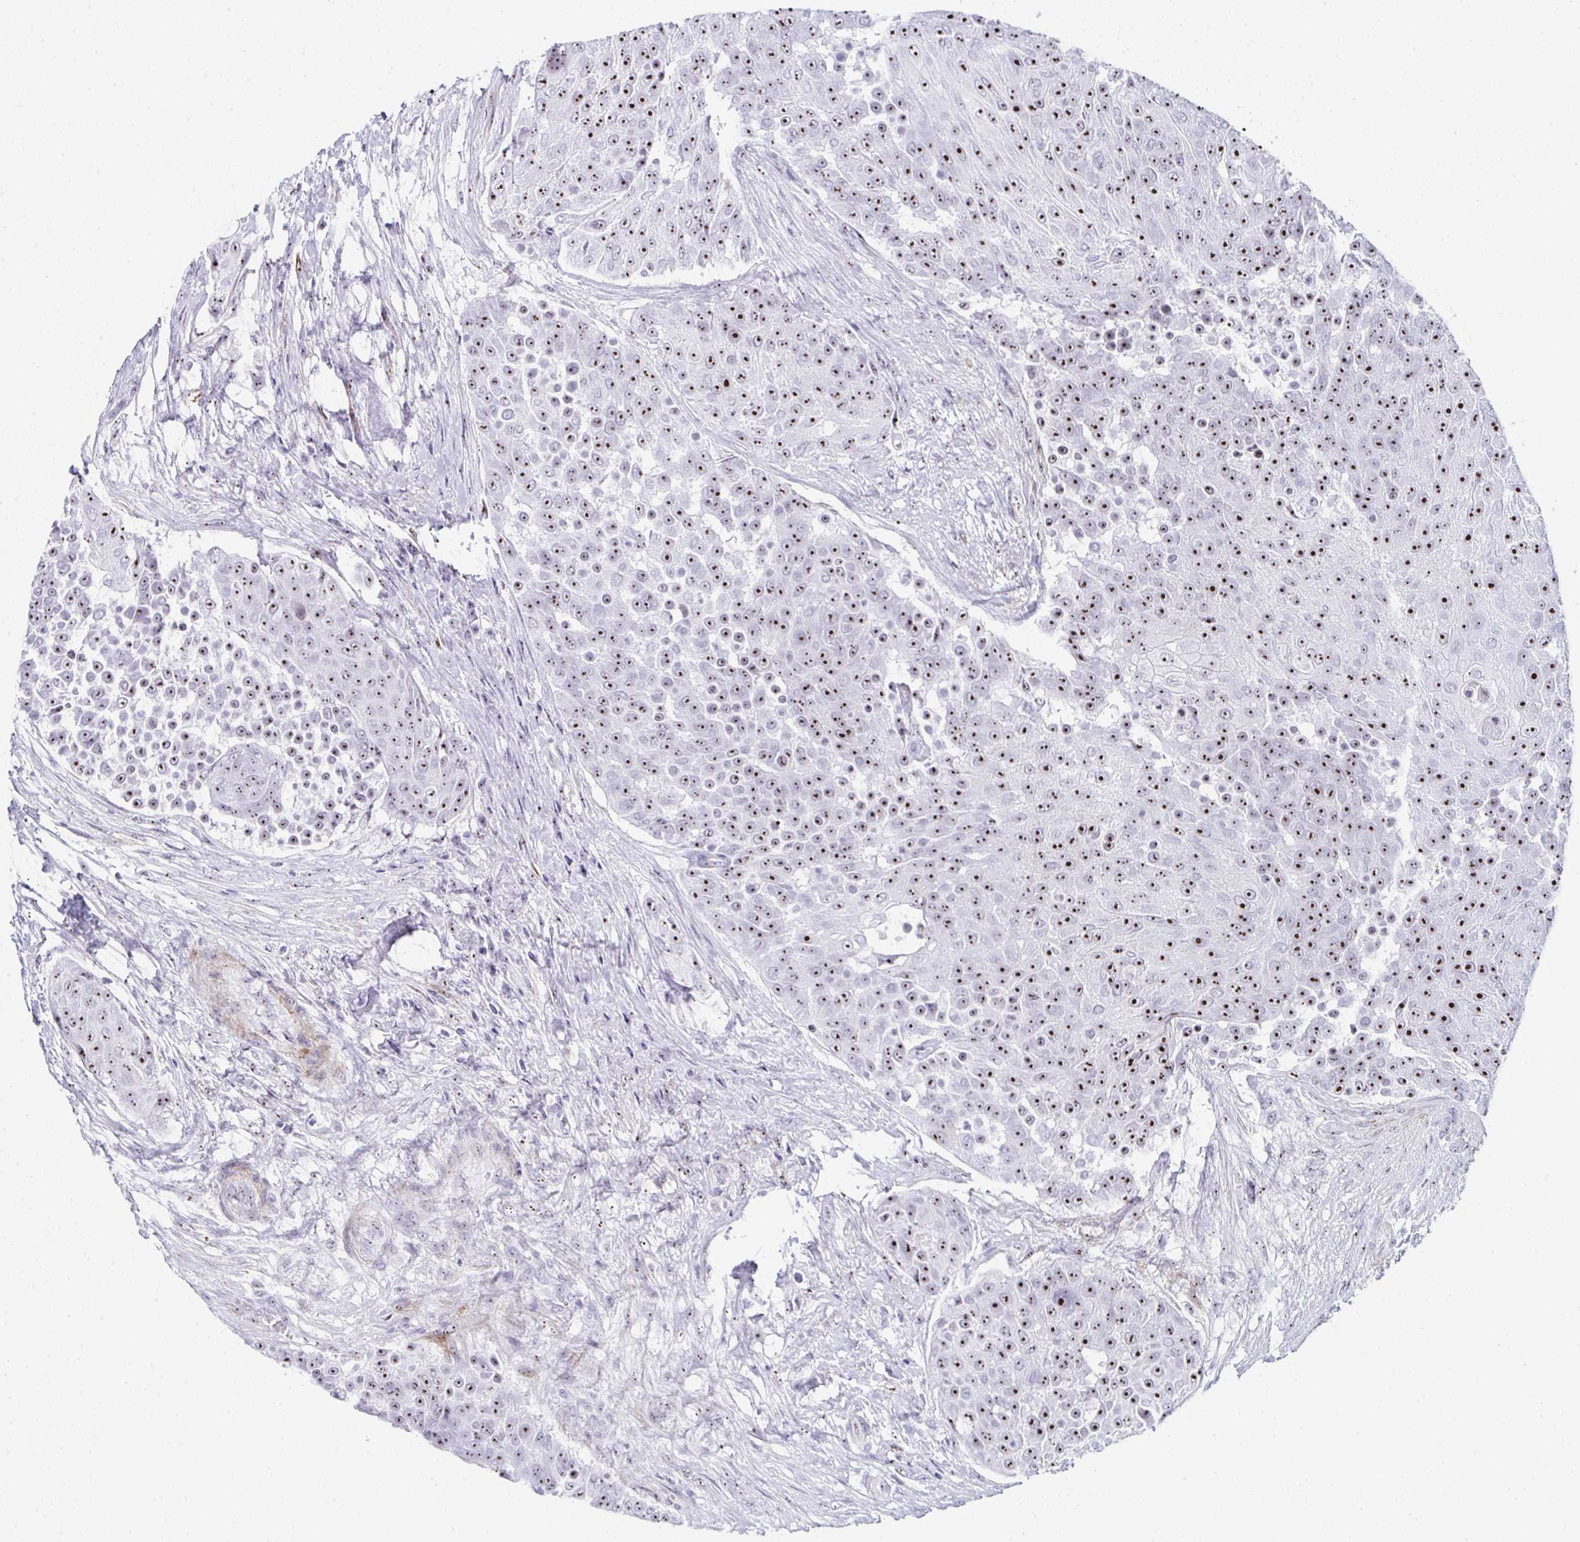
{"staining": {"intensity": "moderate", "quantity": ">75%", "location": "nuclear"}, "tissue": "urothelial cancer", "cell_type": "Tumor cells", "image_type": "cancer", "snomed": [{"axis": "morphology", "description": "Urothelial carcinoma, High grade"}, {"axis": "topography", "description": "Urinary bladder"}], "caption": "The image exhibits staining of urothelial cancer, revealing moderate nuclear protein positivity (brown color) within tumor cells.", "gene": "NOP10", "patient": {"sex": "female", "age": 63}}